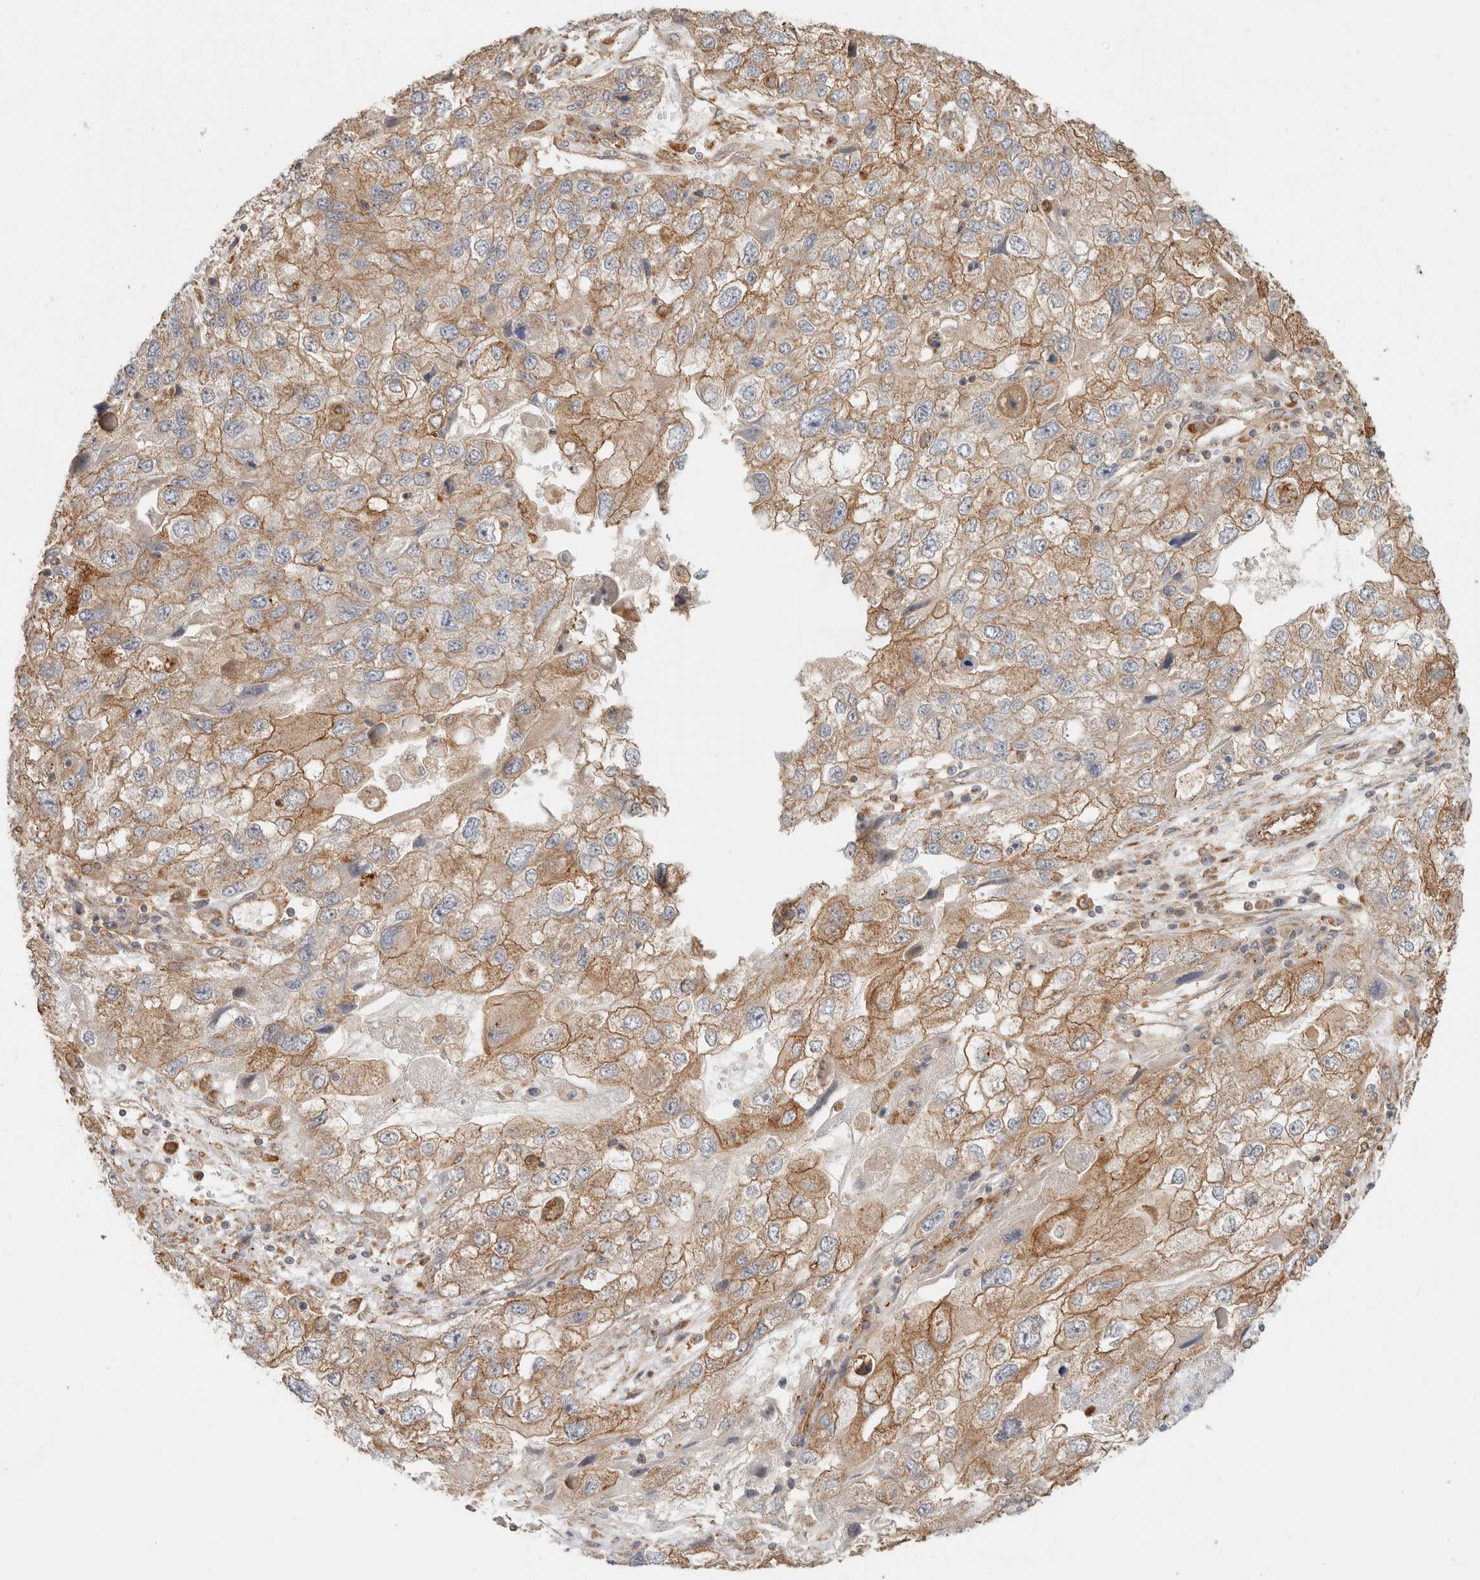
{"staining": {"intensity": "moderate", "quantity": ">75%", "location": "cytoplasmic/membranous"}, "tissue": "endometrial cancer", "cell_type": "Tumor cells", "image_type": "cancer", "snomed": [{"axis": "morphology", "description": "Adenocarcinoma, NOS"}, {"axis": "topography", "description": "Endometrium"}], "caption": "Endometrial cancer stained for a protein exhibits moderate cytoplasmic/membranous positivity in tumor cells. (IHC, brightfield microscopy, high magnification).", "gene": "HEXD", "patient": {"sex": "female", "age": 49}}